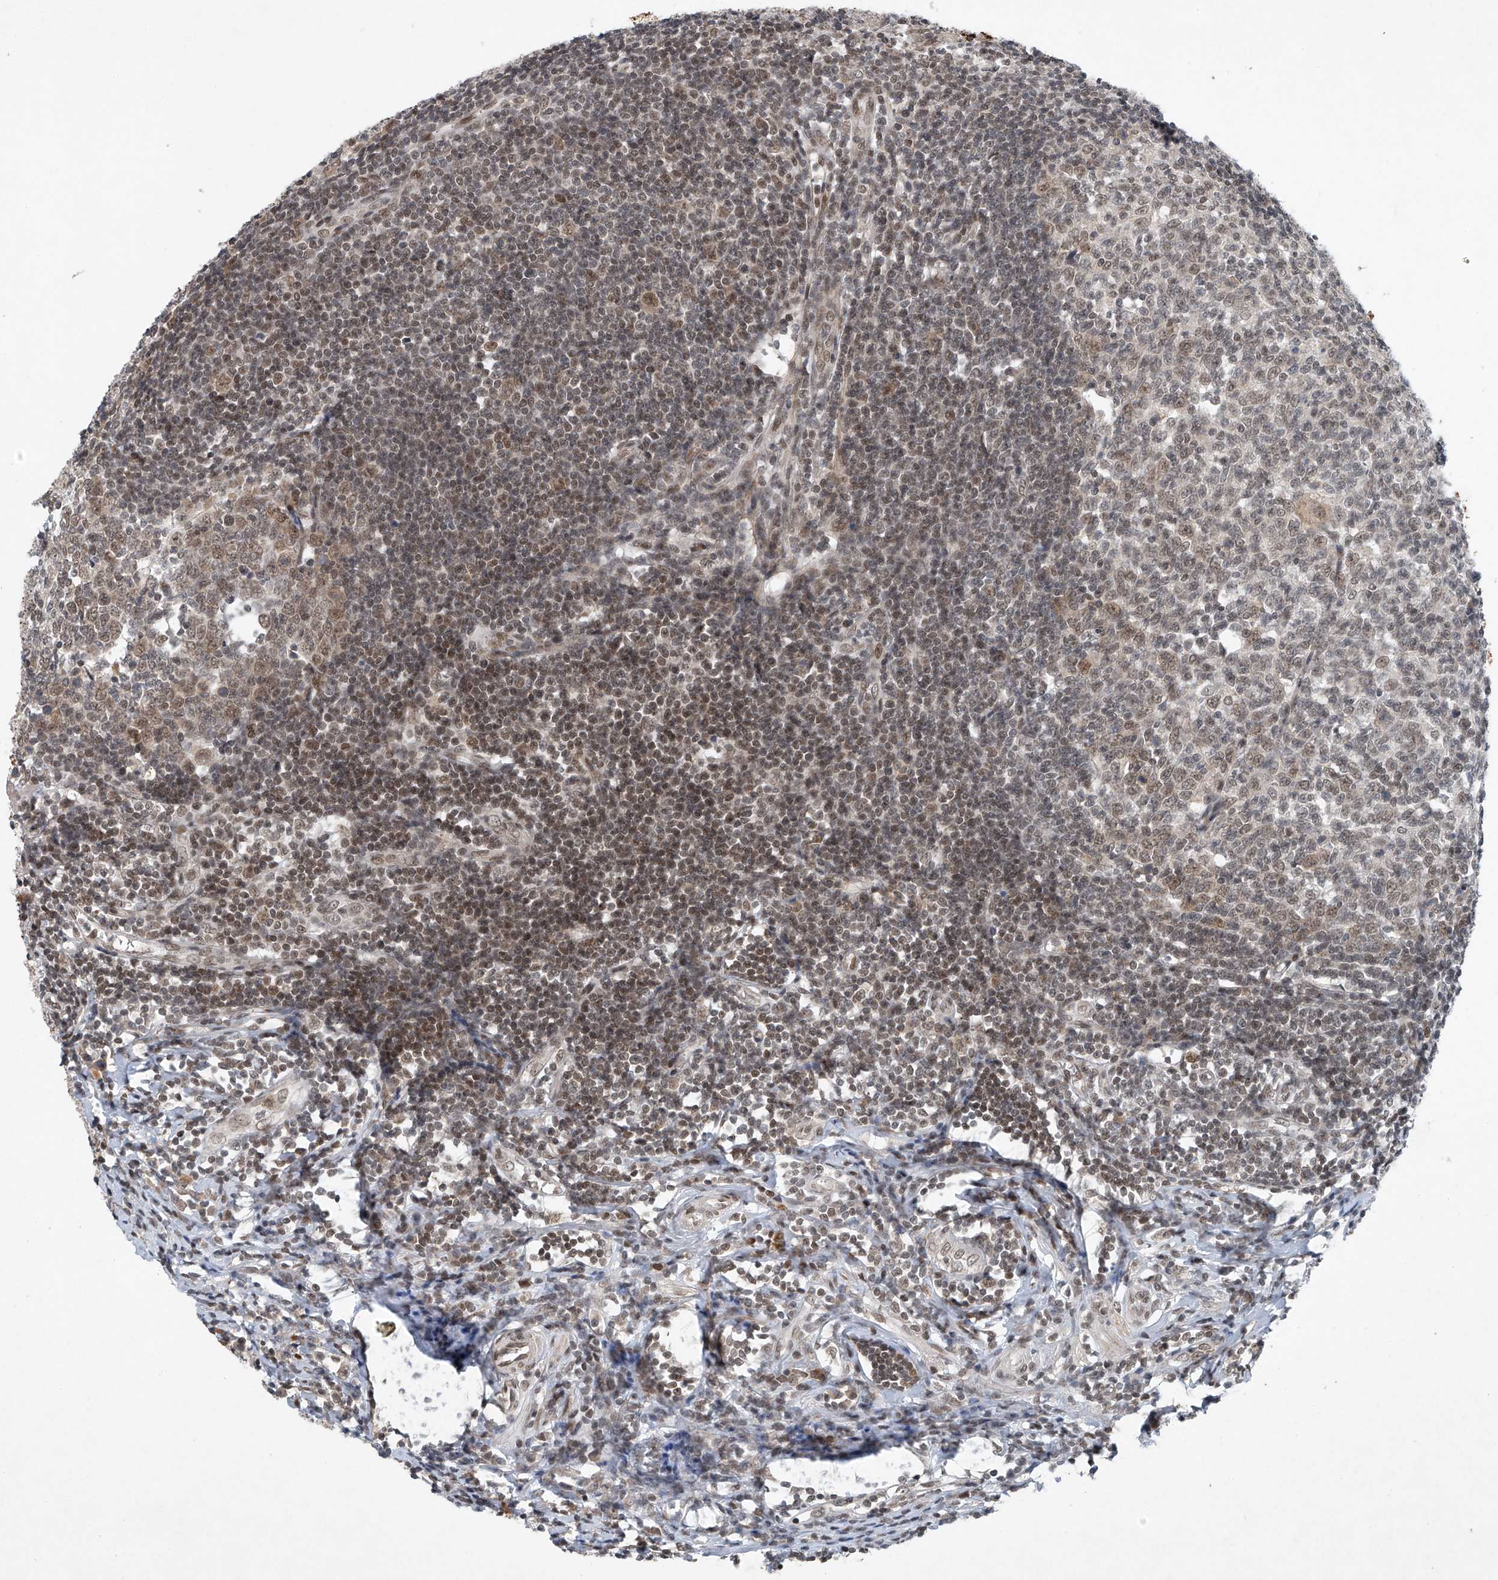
{"staining": {"intensity": "moderate", "quantity": ">75%", "location": "nuclear"}, "tissue": "appendix", "cell_type": "Glandular cells", "image_type": "normal", "snomed": [{"axis": "morphology", "description": "Normal tissue, NOS"}, {"axis": "topography", "description": "Appendix"}], "caption": "Brown immunohistochemical staining in unremarkable human appendix exhibits moderate nuclear staining in approximately >75% of glandular cells.", "gene": "TAF8", "patient": {"sex": "female", "age": 54}}